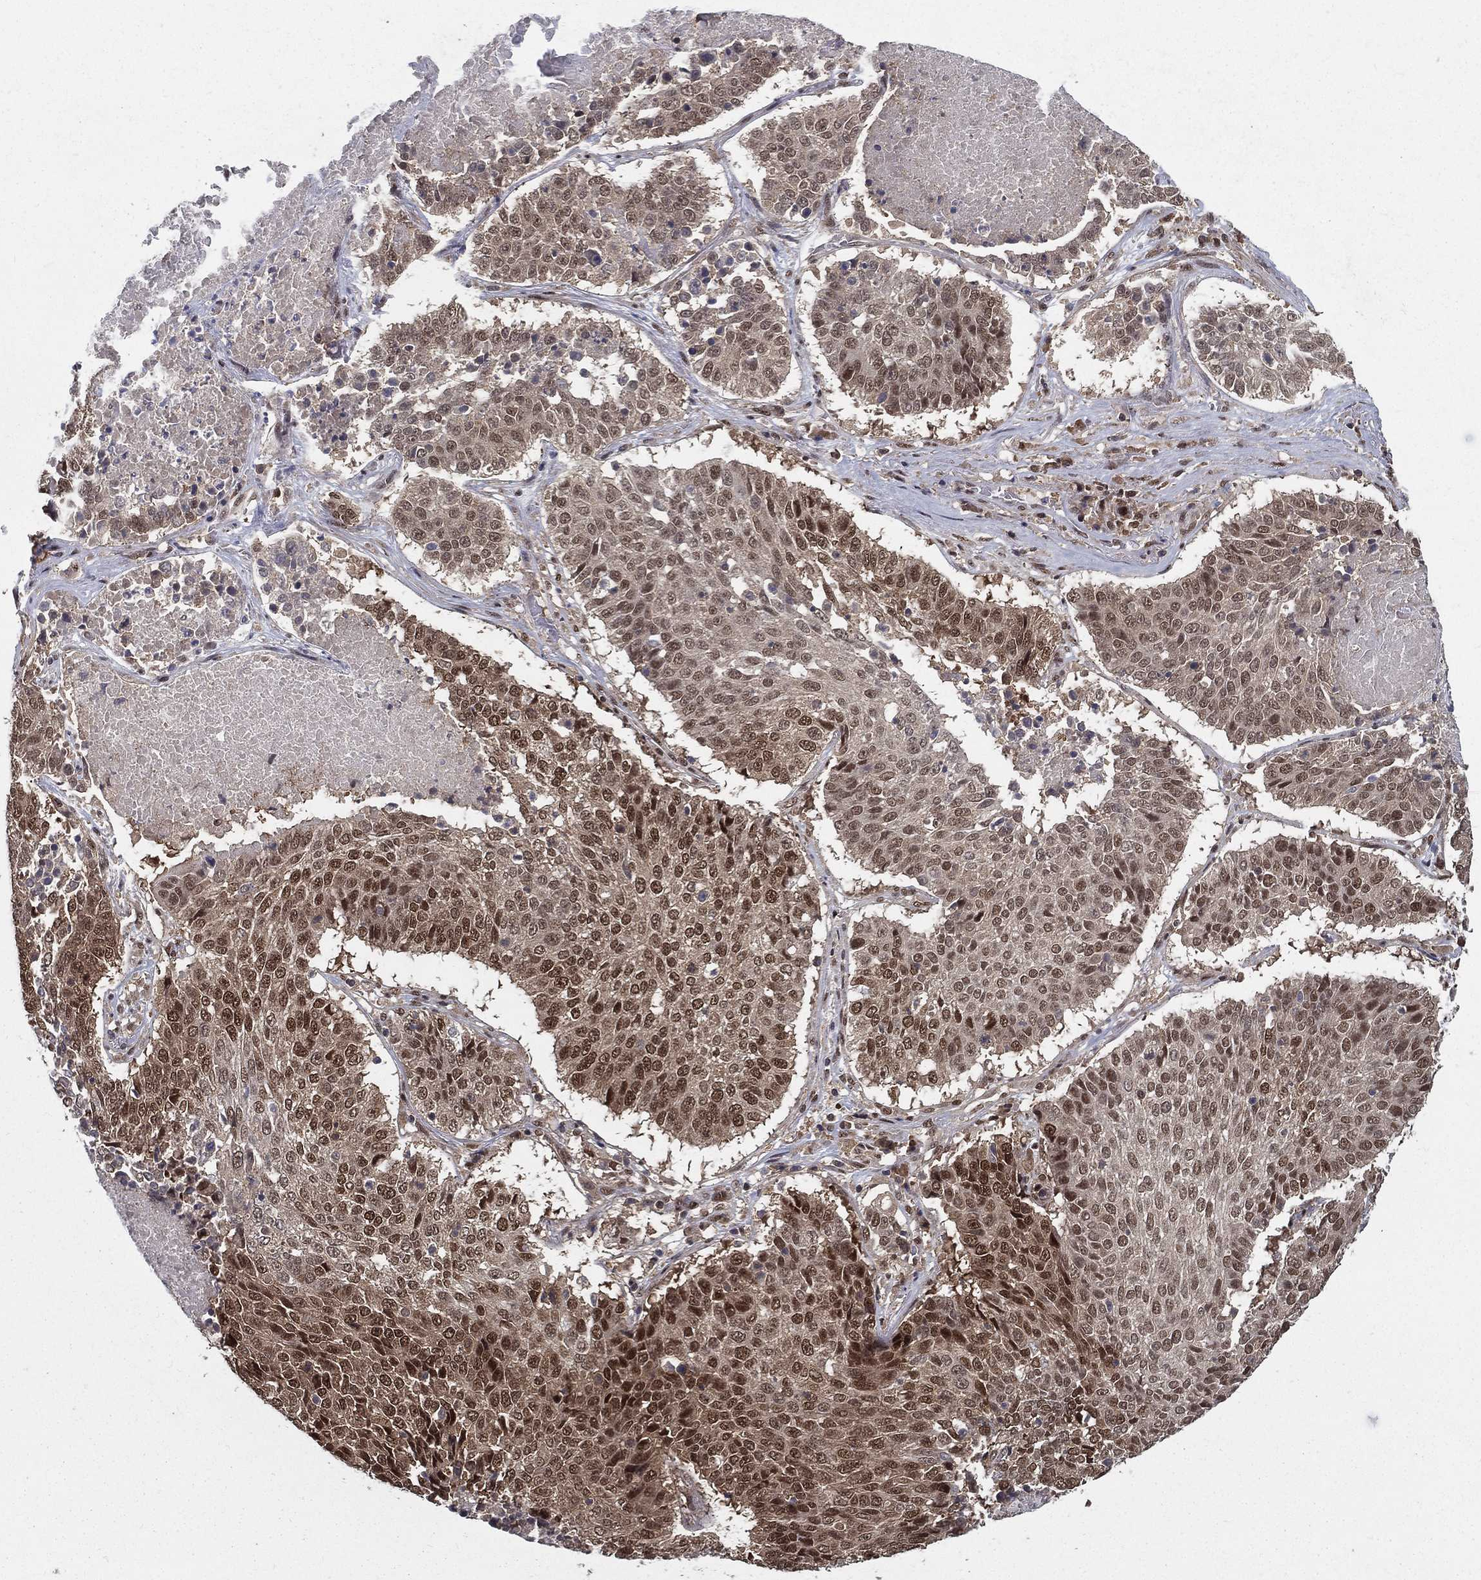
{"staining": {"intensity": "moderate", "quantity": "25%-75%", "location": "nuclear"}, "tissue": "lung cancer", "cell_type": "Tumor cells", "image_type": "cancer", "snomed": [{"axis": "morphology", "description": "Squamous cell carcinoma, NOS"}, {"axis": "topography", "description": "Lung"}], "caption": "DAB (3,3'-diaminobenzidine) immunohistochemical staining of human squamous cell carcinoma (lung) demonstrates moderate nuclear protein staining in approximately 25%-75% of tumor cells.", "gene": "CARM1", "patient": {"sex": "male", "age": 64}}